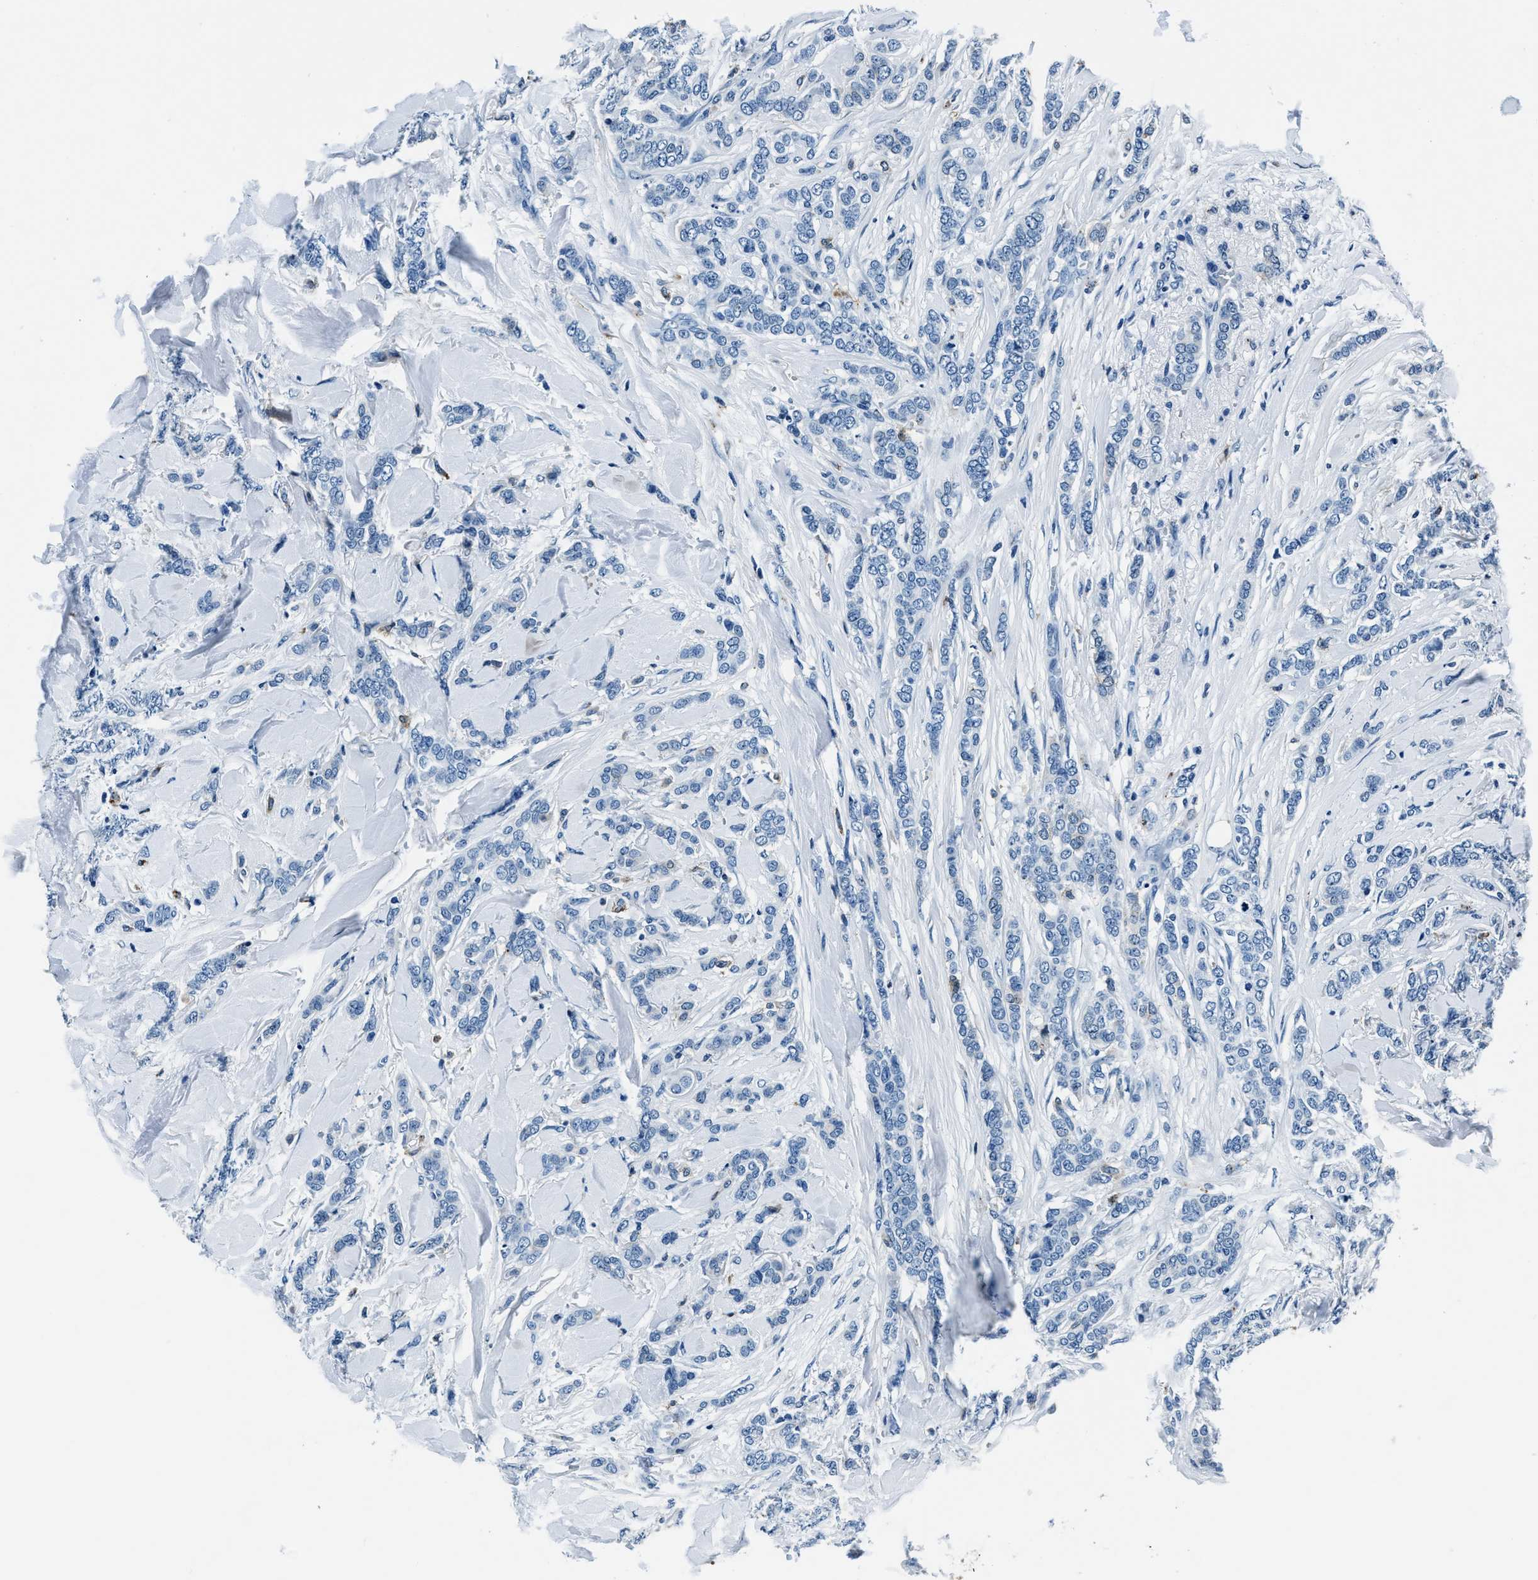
{"staining": {"intensity": "negative", "quantity": "none", "location": "none"}, "tissue": "breast cancer", "cell_type": "Tumor cells", "image_type": "cancer", "snomed": [{"axis": "morphology", "description": "Lobular carcinoma"}, {"axis": "topography", "description": "Skin"}, {"axis": "topography", "description": "Breast"}], "caption": "Human breast cancer (lobular carcinoma) stained for a protein using immunohistochemistry (IHC) displays no positivity in tumor cells.", "gene": "PTPDC1", "patient": {"sex": "female", "age": 46}}